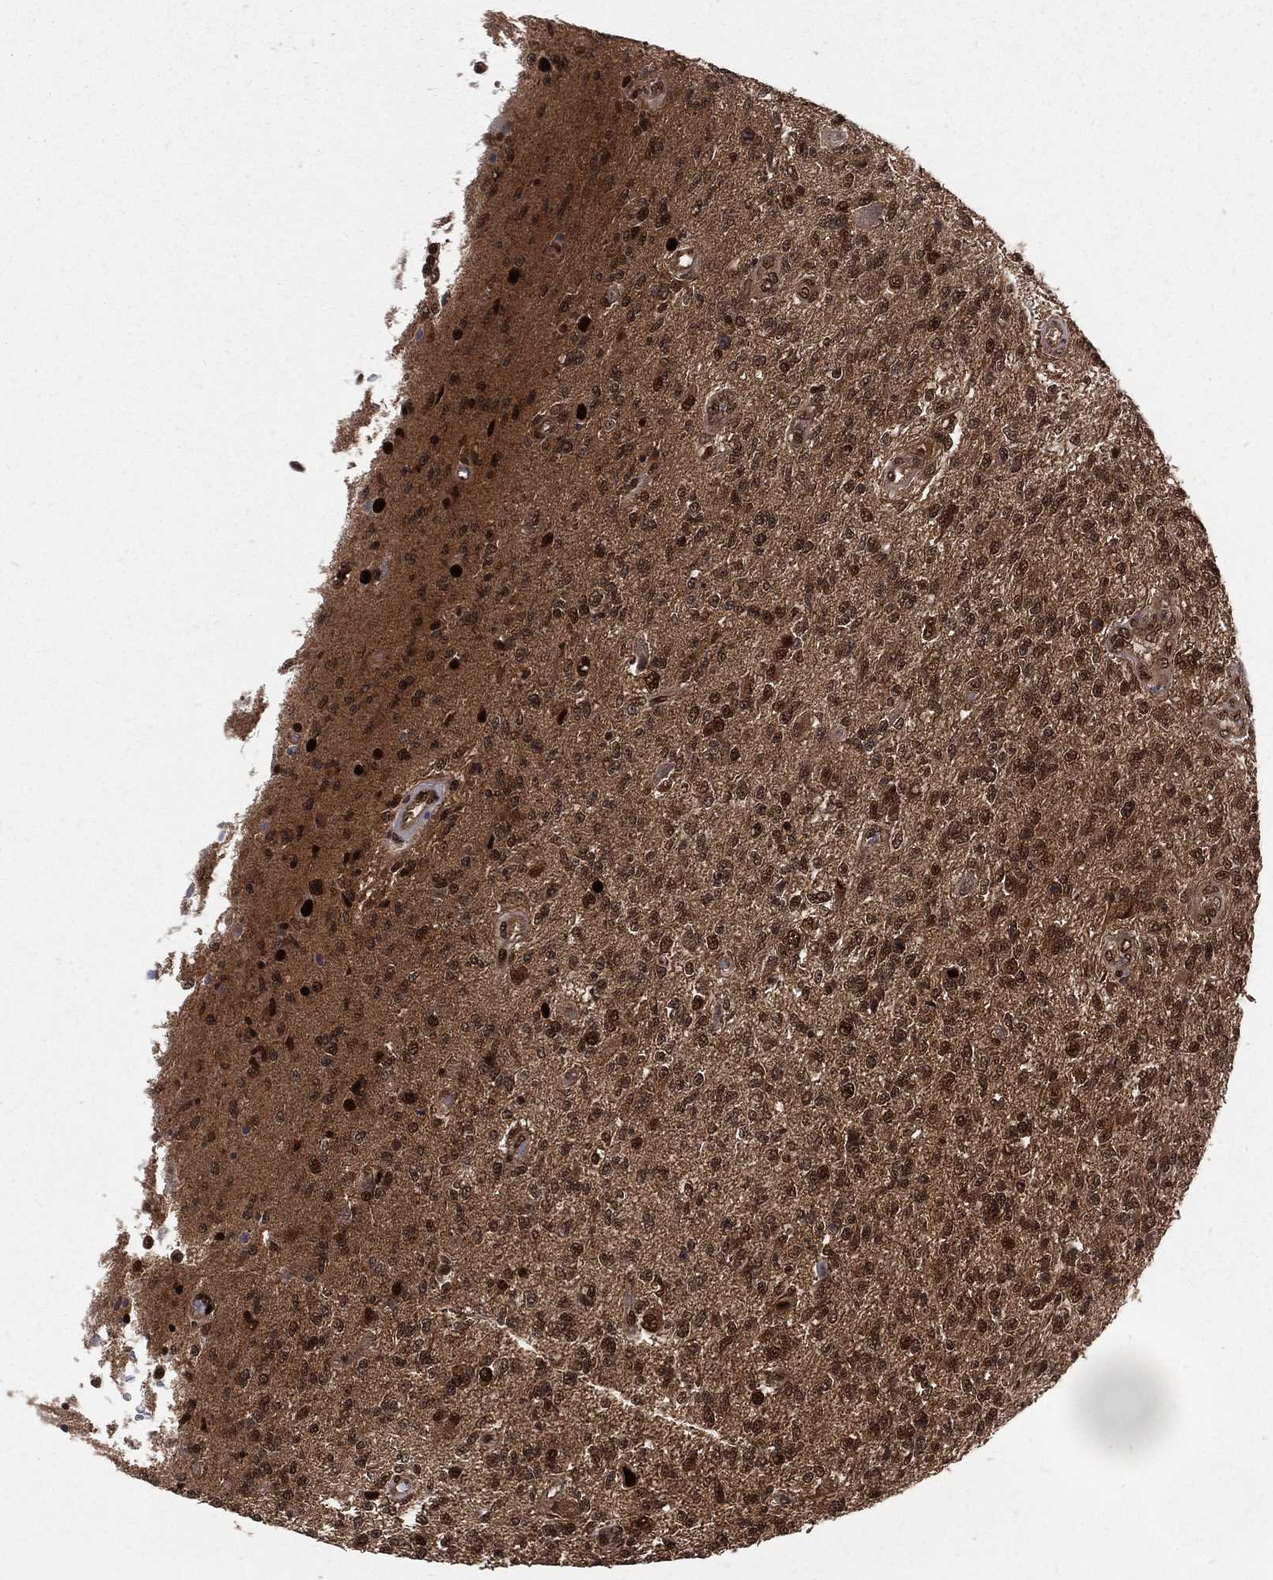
{"staining": {"intensity": "strong", "quantity": ">75%", "location": "nuclear"}, "tissue": "glioma", "cell_type": "Tumor cells", "image_type": "cancer", "snomed": [{"axis": "morphology", "description": "Glioma, malignant, High grade"}, {"axis": "topography", "description": "Brain"}], "caption": "This is a histology image of immunohistochemistry (IHC) staining of glioma, which shows strong positivity in the nuclear of tumor cells.", "gene": "COPS4", "patient": {"sex": "male", "age": 56}}